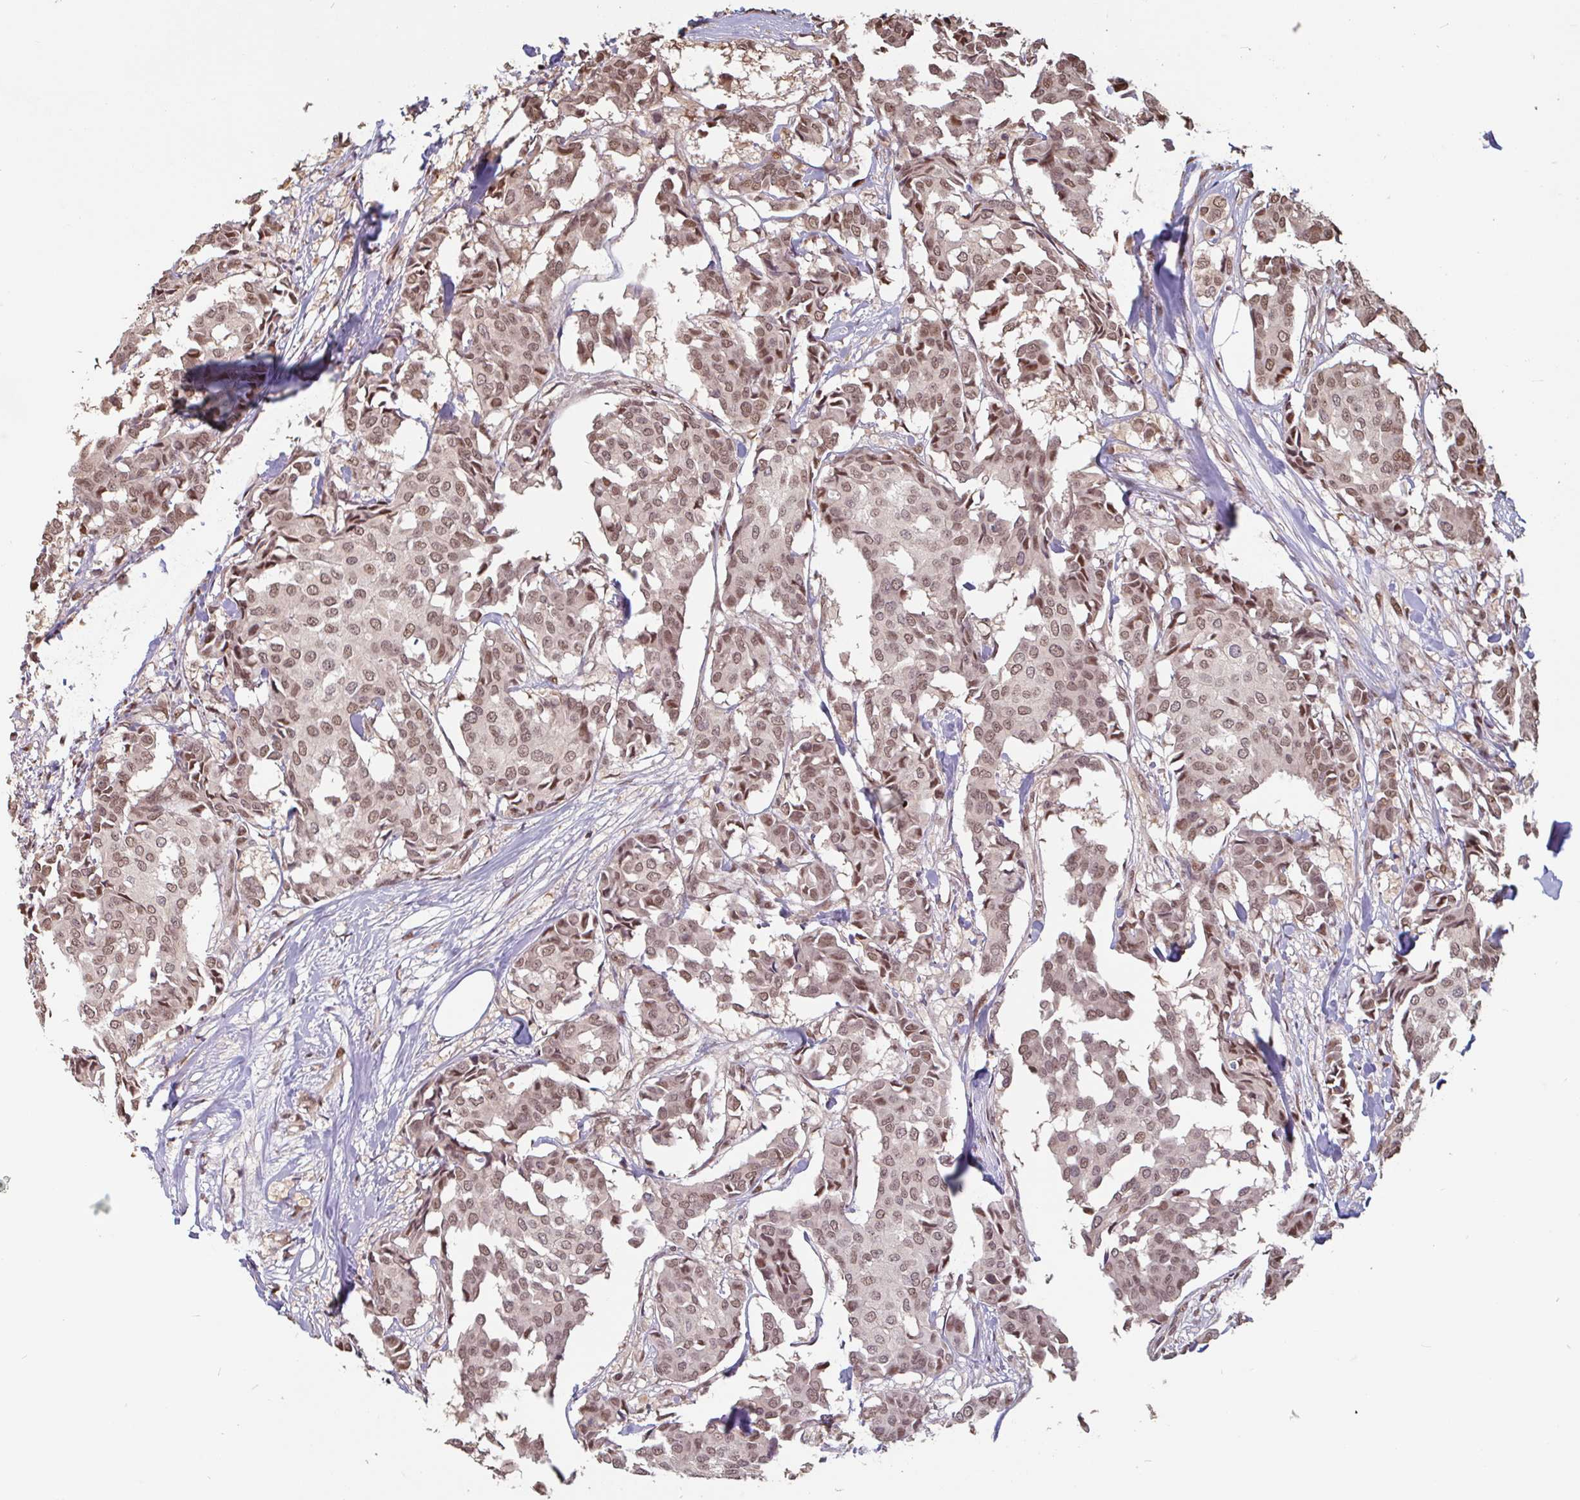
{"staining": {"intensity": "moderate", "quantity": ">75%", "location": "nuclear"}, "tissue": "breast cancer", "cell_type": "Tumor cells", "image_type": "cancer", "snomed": [{"axis": "morphology", "description": "Duct carcinoma"}, {"axis": "topography", "description": "Breast"}], "caption": "Moderate nuclear staining for a protein is appreciated in approximately >75% of tumor cells of breast cancer using immunohistochemistry (IHC).", "gene": "DR1", "patient": {"sex": "female", "age": 75}}